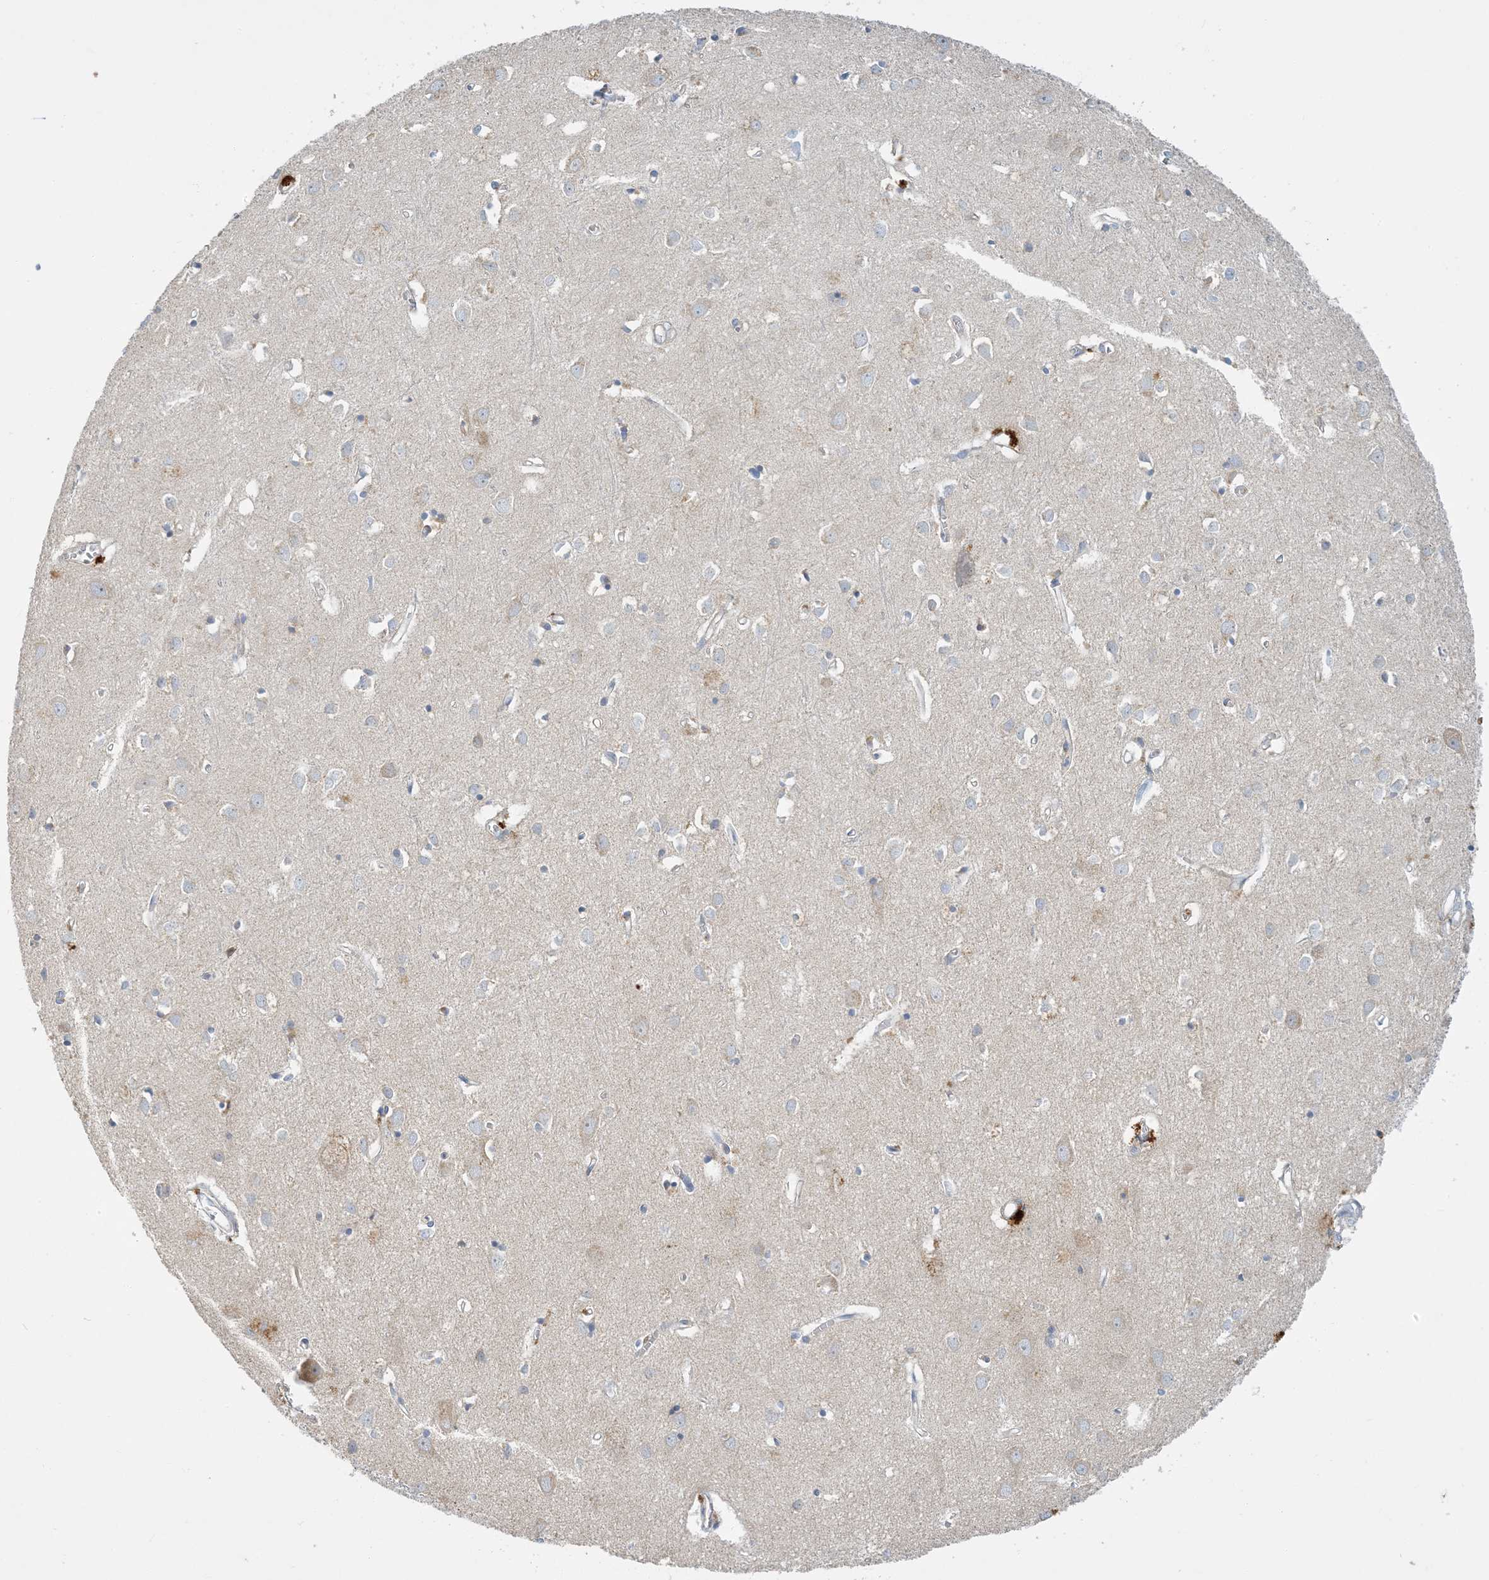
{"staining": {"intensity": "negative", "quantity": "none", "location": "none"}, "tissue": "cerebral cortex", "cell_type": "Endothelial cells", "image_type": "normal", "snomed": [{"axis": "morphology", "description": "Normal tissue, NOS"}, {"axis": "topography", "description": "Cerebral cortex"}], "caption": "Protein analysis of unremarkable cerebral cortex reveals no significant expression in endothelial cells. (DAB immunohistochemistry, high magnification).", "gene": "LTN1", "patient": {"sex": "female", "age": 64}}